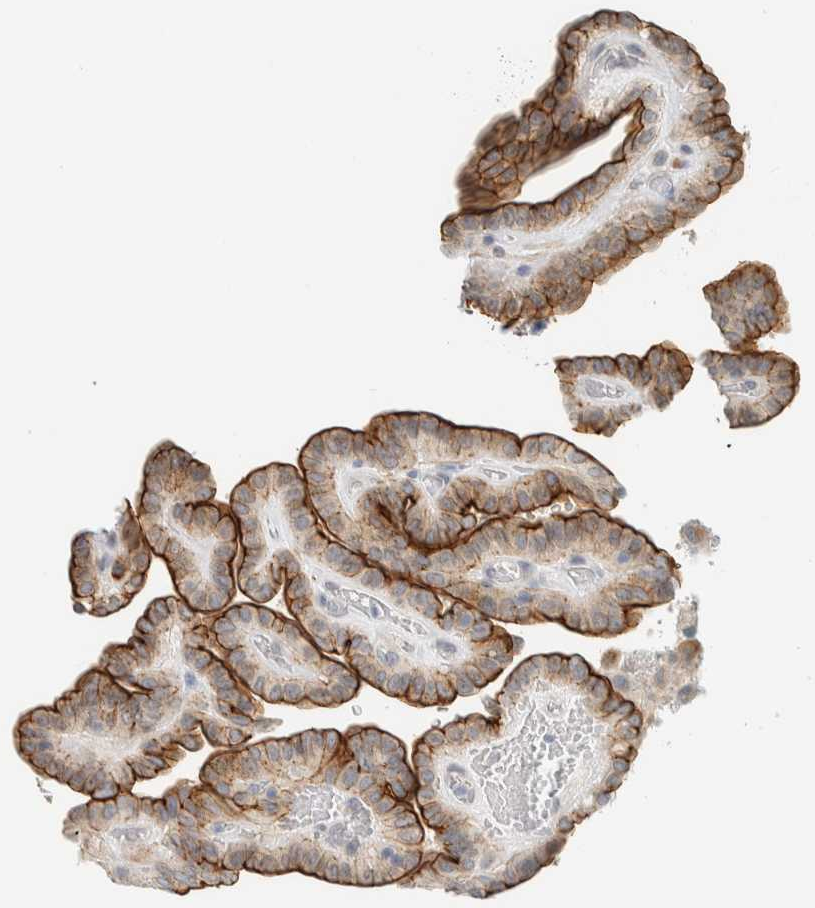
{"staining": {"intensity": "moderate", "quantity": ">75%", "location": "cytoplasmic/membranous"}, "tissue": "thyroid cancer", "cell_type": "Tumor cells", "image_type": "cancer", "snomed": [{"axis": "morphology", "description": "Papillary adenocarcinoma, NOS"}, {"axis": "topography", "description": "Thyroid gland"}], "caption": "DAB (3,3'-diaminobenzidine) immunohistochemical staining of papillary adenocarcinoma (thyroid) displays moderate cytoplasmic/membranous protein staining in approximately >75% of tumor cells. The staining was performed using DAB, with brown indicating positive protein expression. Nuclei are stained blue with hematoxylin.", "gene": "C1QTNF12", "patient": {"sex": "male", "age": 77}}